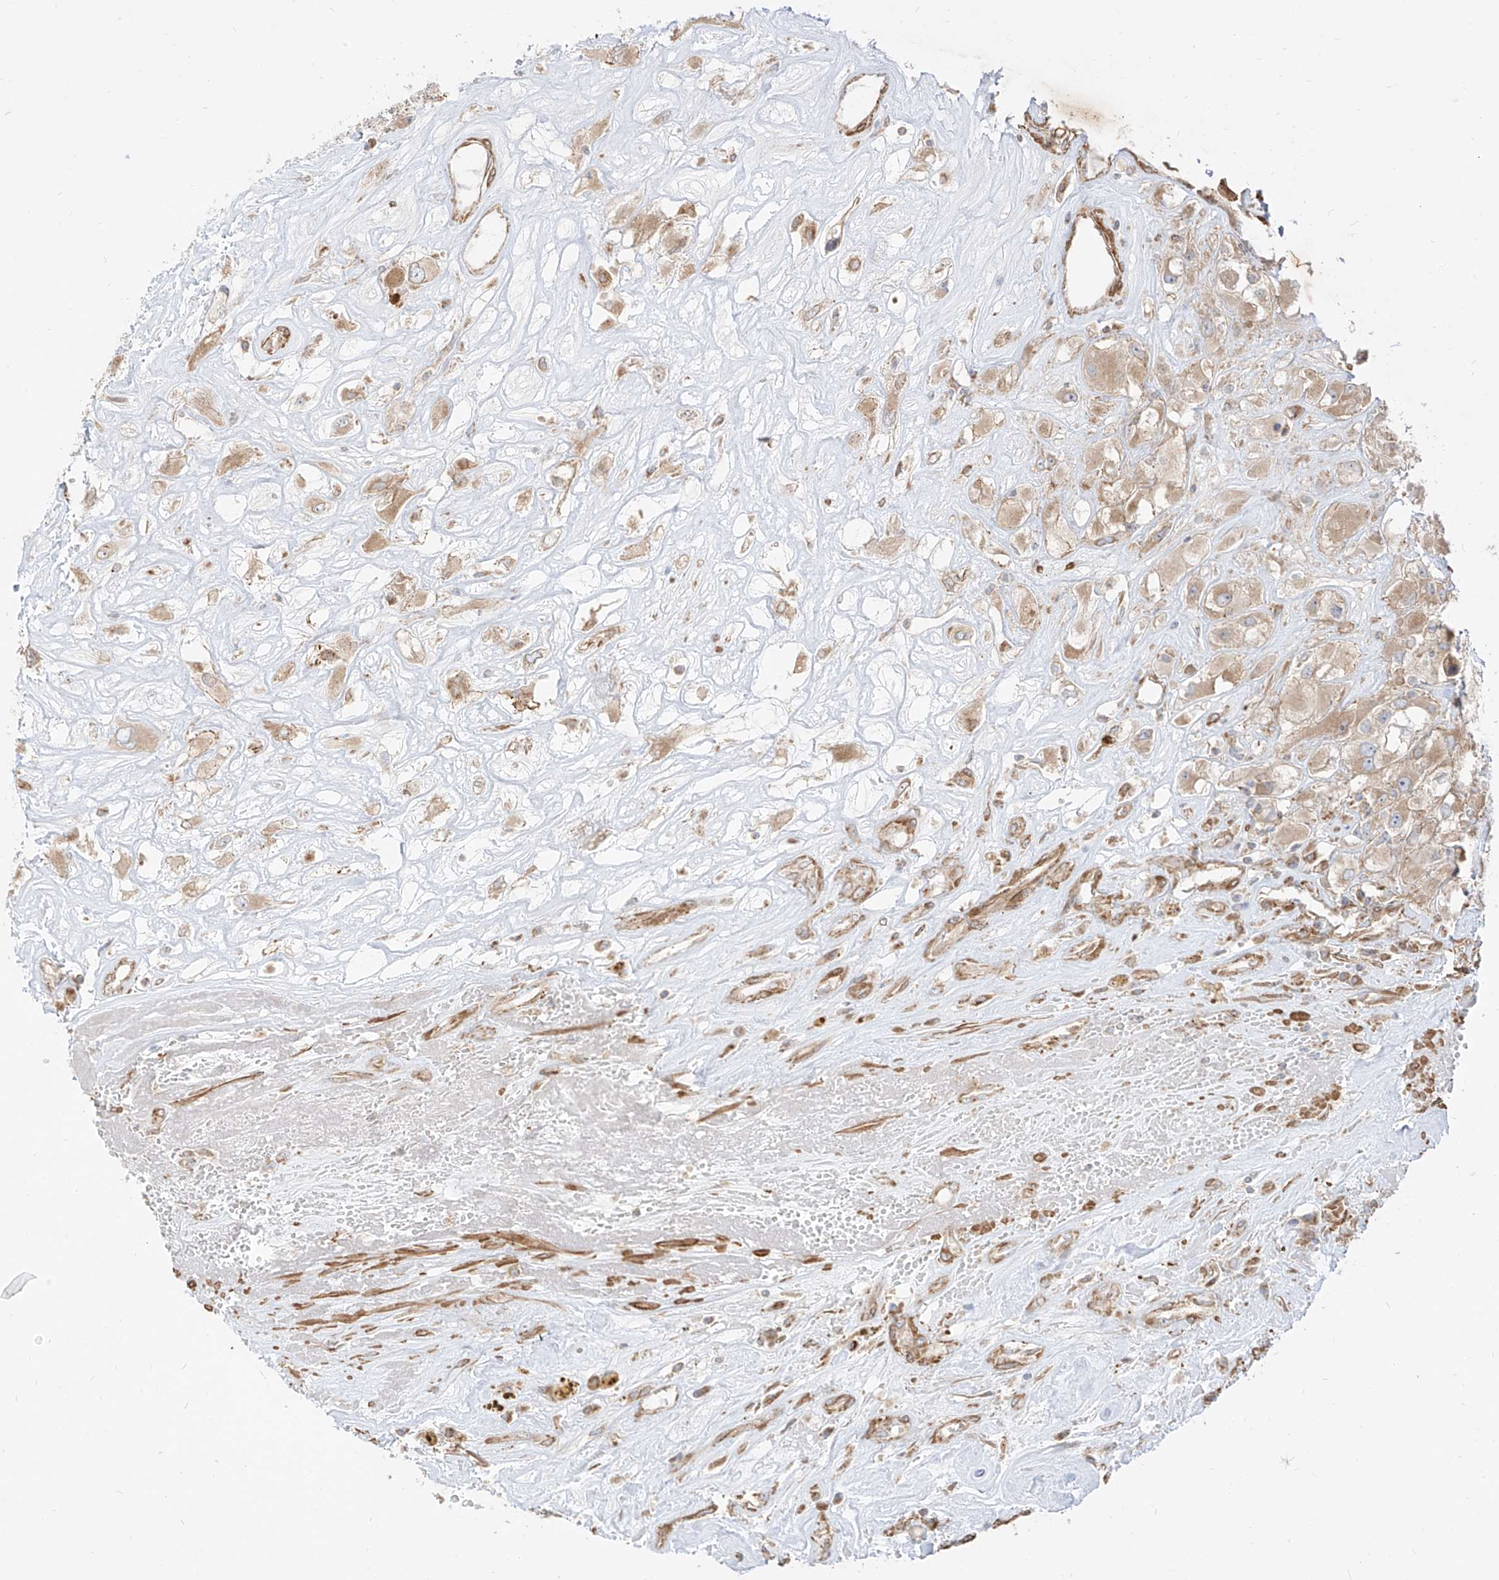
{"staining": {"intensity": "weak", "quantity": ">75%", "location": "cytoplasmic/membranous"}, "tissue": "renal cancer", "cell_type": "Tumor cells", "image_type": "cancer", "snomed": [{"axis": "morphology", "description": "Adenocarcinoma, NOS"}, {"axis": "topography", "description": "Kidney"}], "caption": "IHC (DAB) staining of renal cancer exhibits weak cytoplasmic/membranous protein staining in approximately >75% of tumor cells. The protein is stained brown, and the nuclei are stained in blue (DAB (3,3'-diaminobenzidine) IHC with brightfield microscopy, high magnification).", "gene": "PLCL1", "patient": {"sex": "female", "age": 52}}